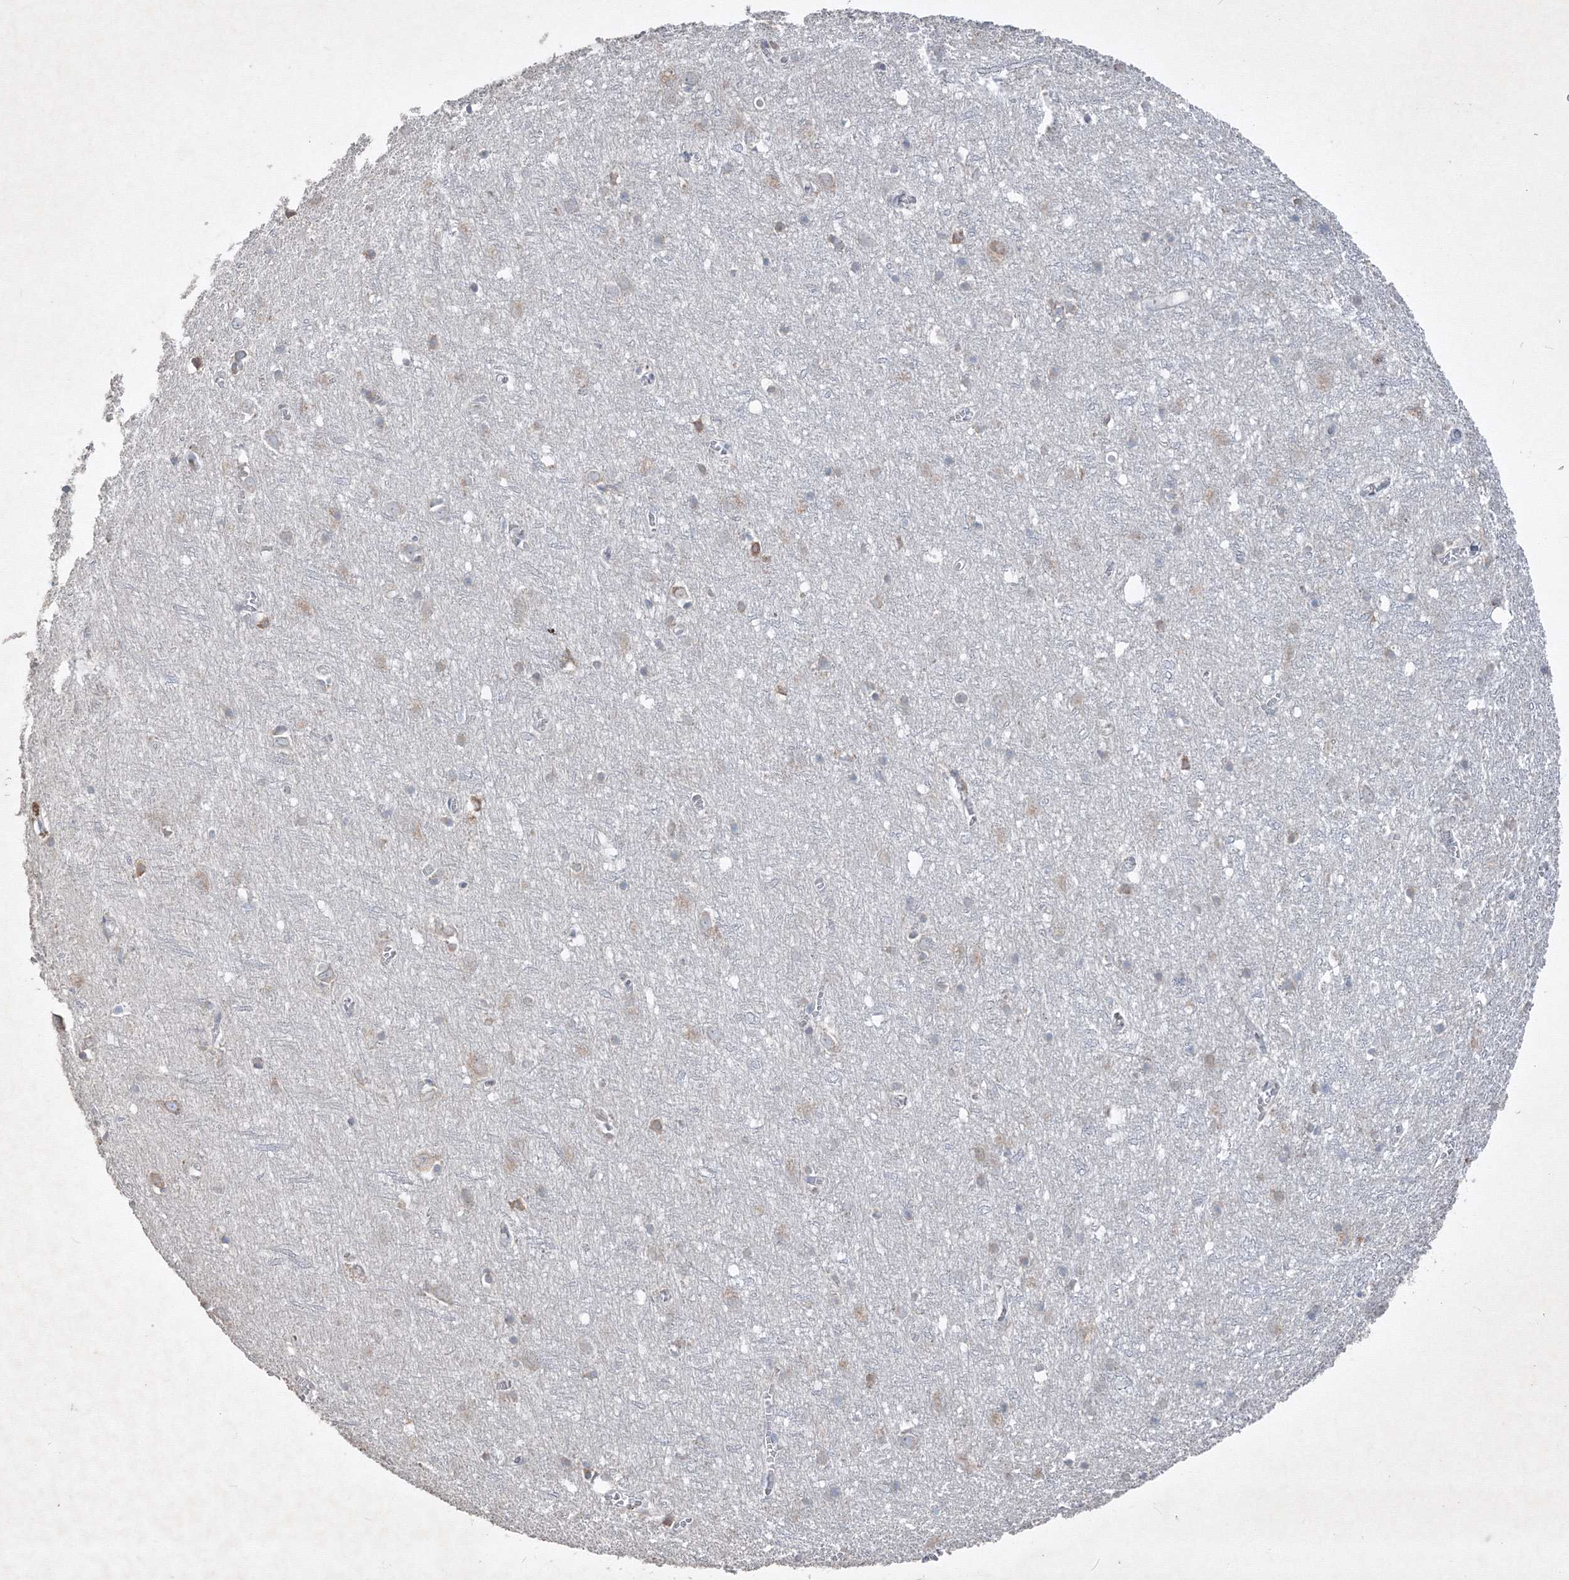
{"staining": {"intensity": "weak", "quantity": "25%-75%", "location": "cytoplasmic/membranous"}, "tissue": "cerebral cortex", "cell_type": "Endothelial cells", "image_type": "normal", "snomed": [{"axis": "morphology", "description": "Normal tissue, NOS"}, {"axis": "topography", "description": "Cerebral cortex"}], "caption": "Immunohistochemical staining of benign cerebral cortex displays low levels of weak cytoplasmic/membranous positivity in approximately 25%-75% of endothelial cells.", "gene": "IFNAR1", "patient": {"sex": "female", "age": 64}}